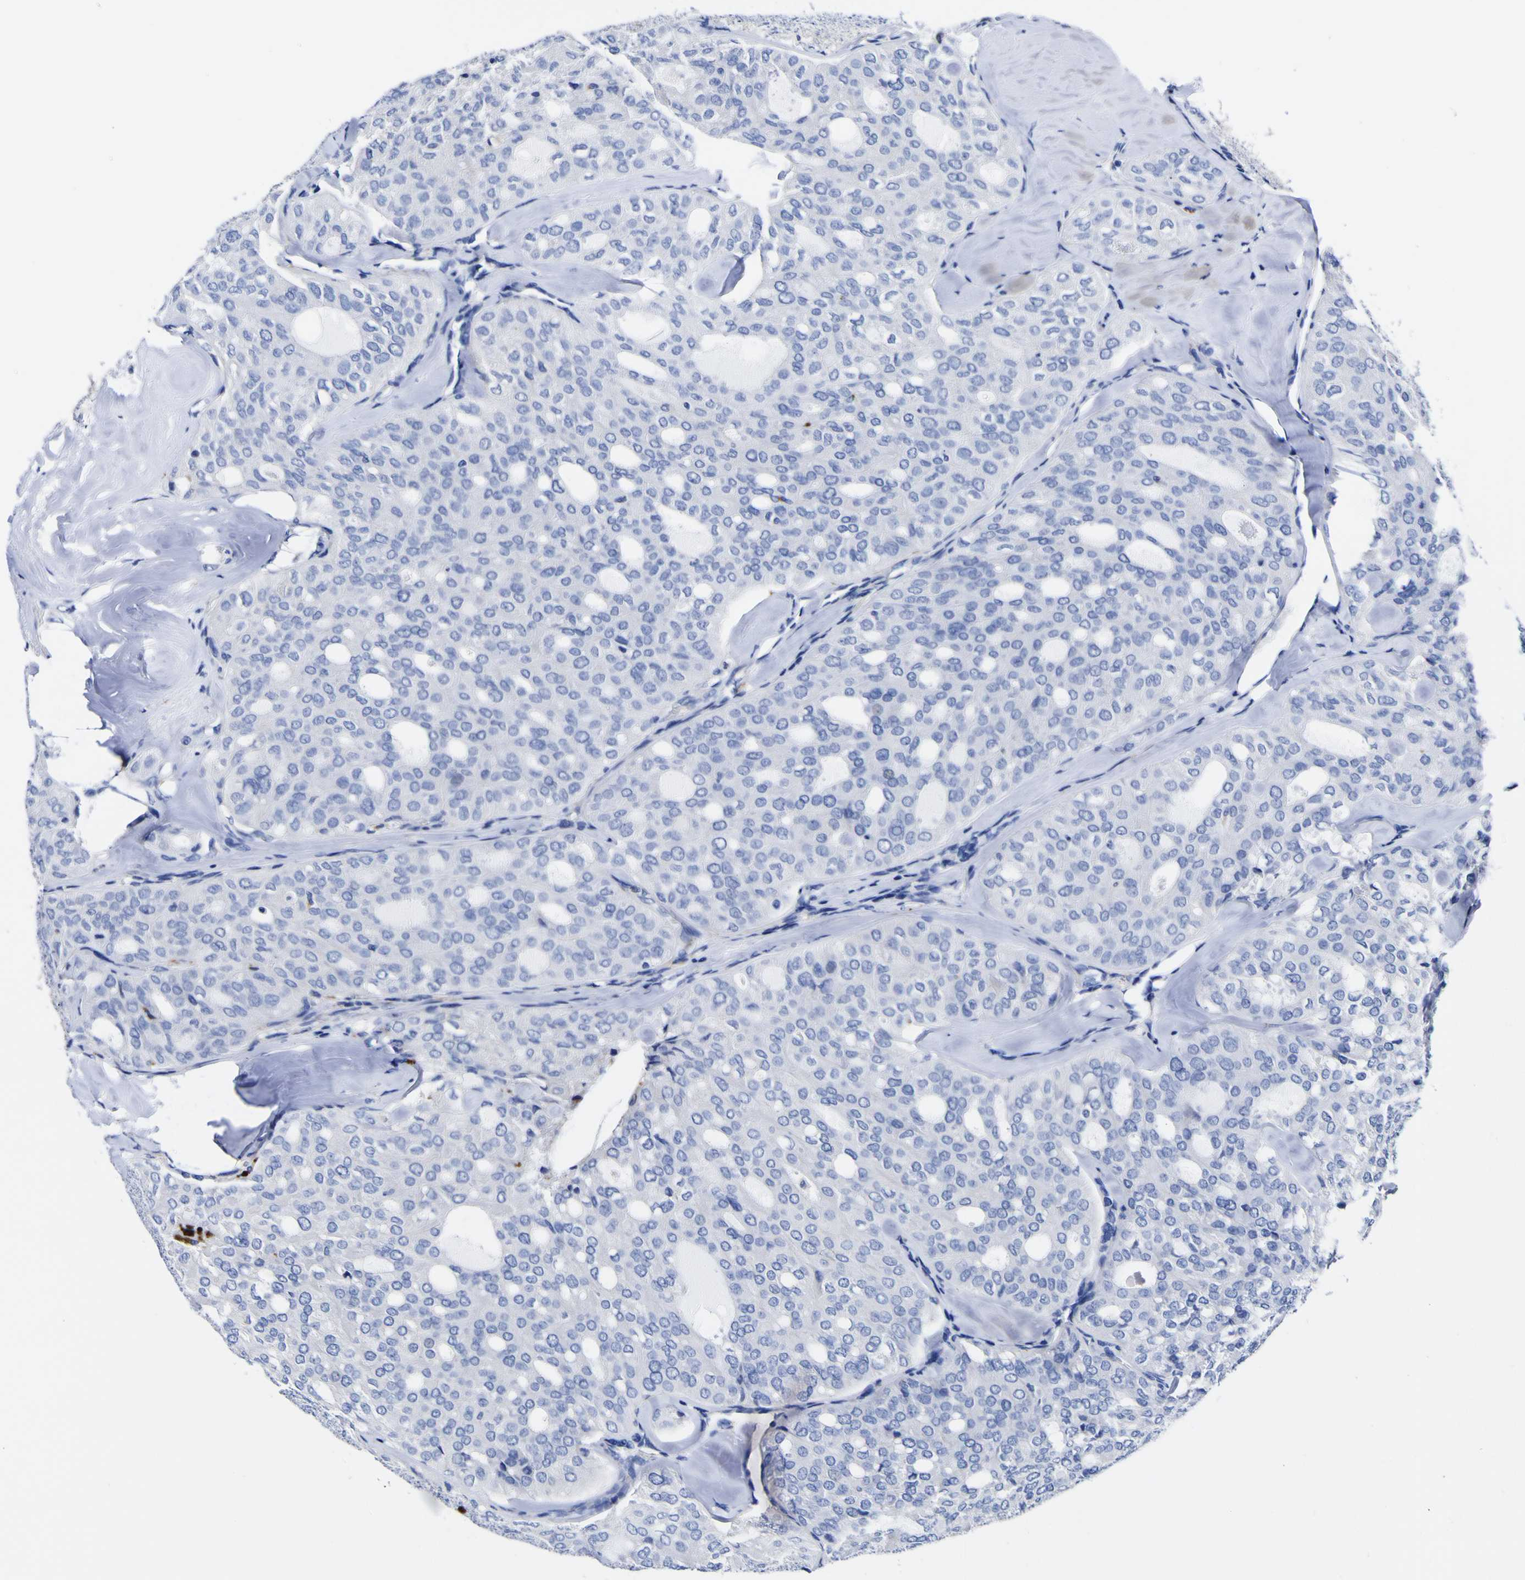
{"staining": {"intensity": "negative", "quantity": "none", "location": "none"}, "tissue": "thyroid cancer", "cell_type": "Tumor cells", "image_type": "cancer", "snomed": [{"axis": "morphology", "description": "Follicular adenoma carcinoma, NOS"}, {"axis": "topography", "description": "Thyroid gland"}], "caption": "IHC image of neoplastic tissue: human thyroid follicular adenoma carcinoma stained with DAB (3,3'-diaminobenzidine) reveals no significant protein expression in tumor cells. (Brightfield microscopy of DAB immunohistochemistry (IHC) at high magnification).", "gene": "HLA-DQA1", "patient": {"sex": "male", "age": 75}}